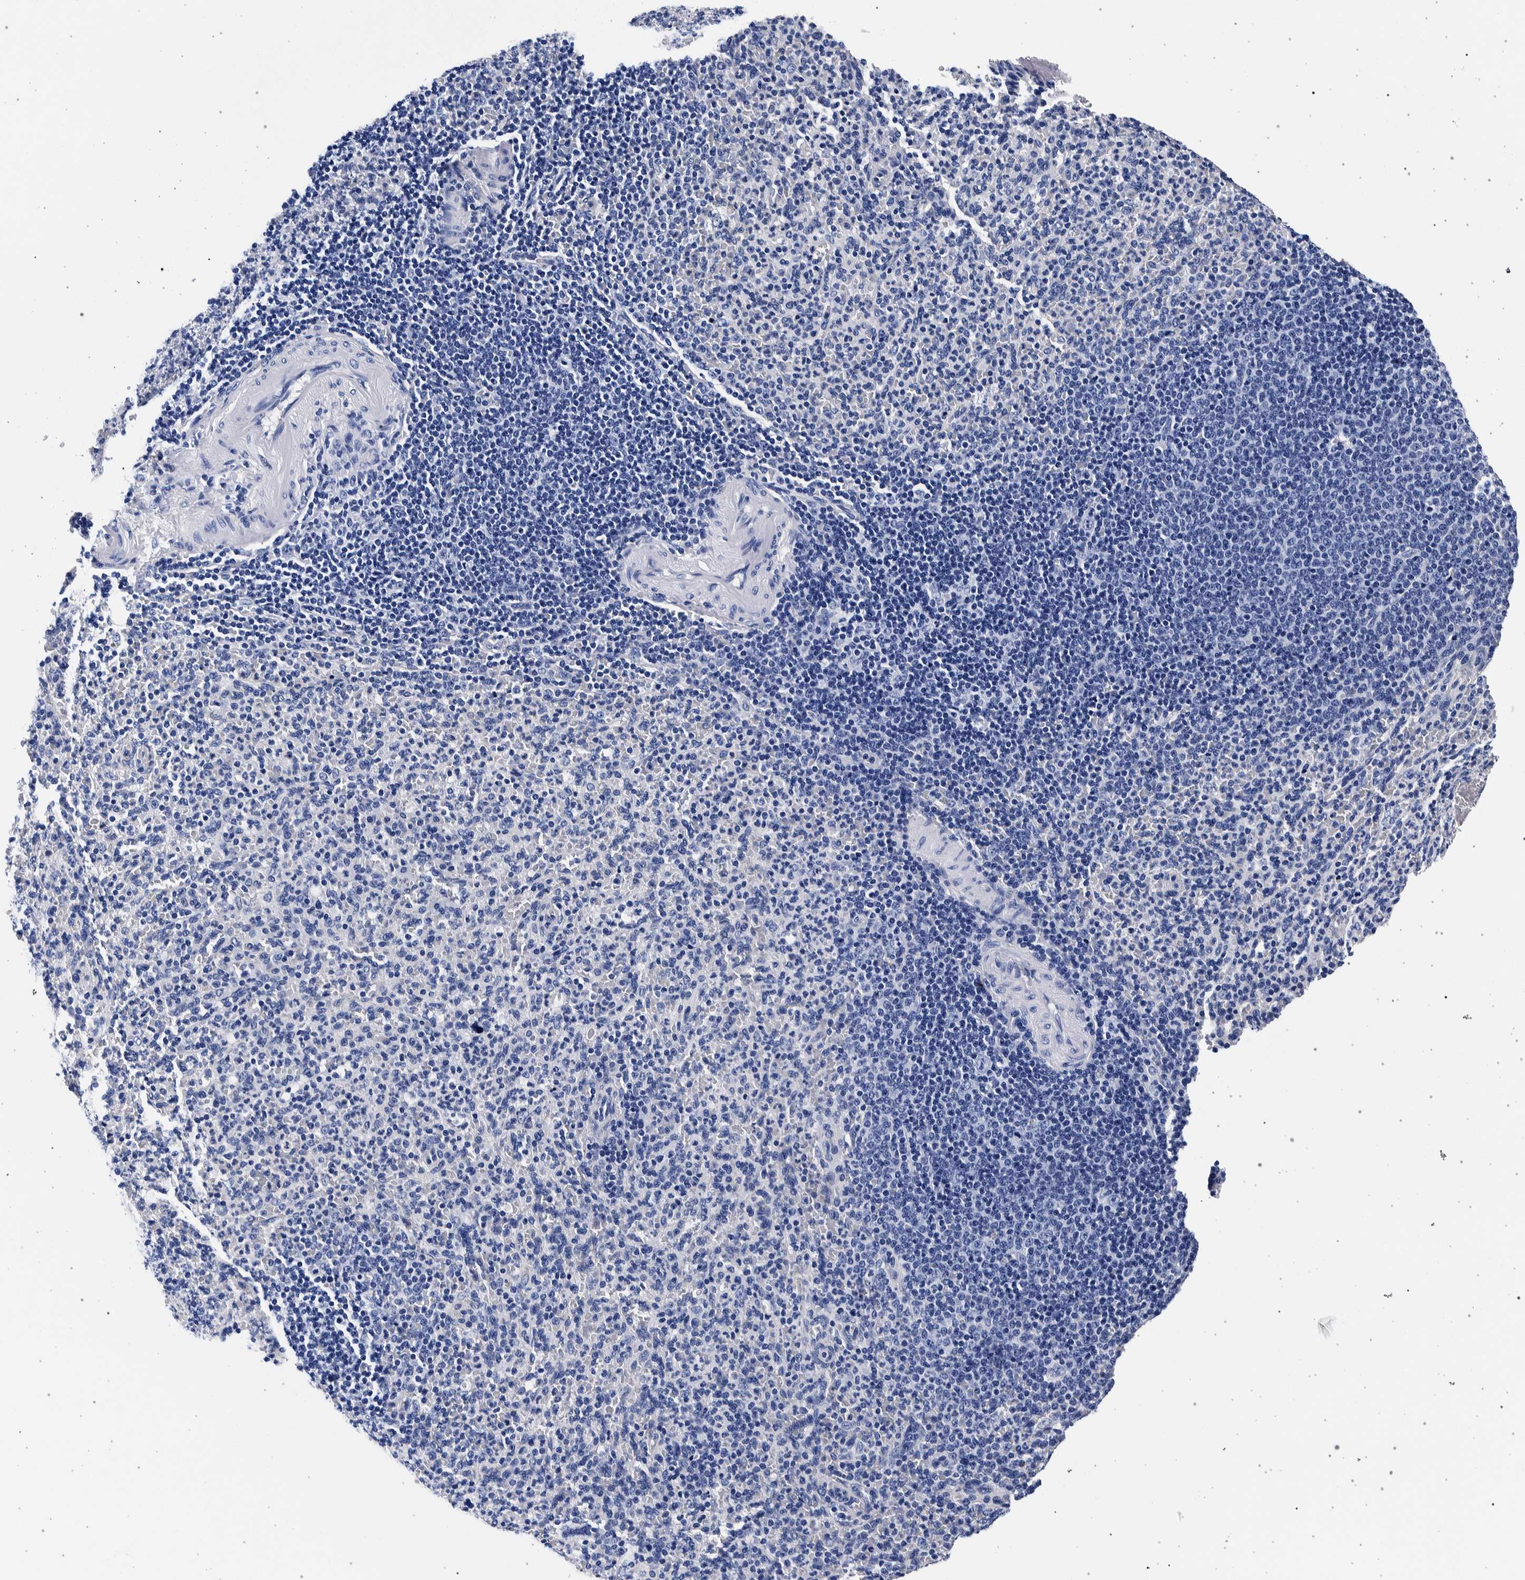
{"staining": {"intensity": "negative", "quantity": "none", "location": "none"}, "tissue": "spleen", "cell_type": "Cells in red pulp", "image_type": "normal", "snomed": [{"axis": "morphology", "description": "Normal tissue, NOS"}, {"axis": "topography", "description": "Spleen"}], "caption": "Human spleen stained for a protein using immunohistochemistry displays no staining in cells in red pulp.", "gene": "NIBAN2", "patient": {"sex": "male", "age": 36}}